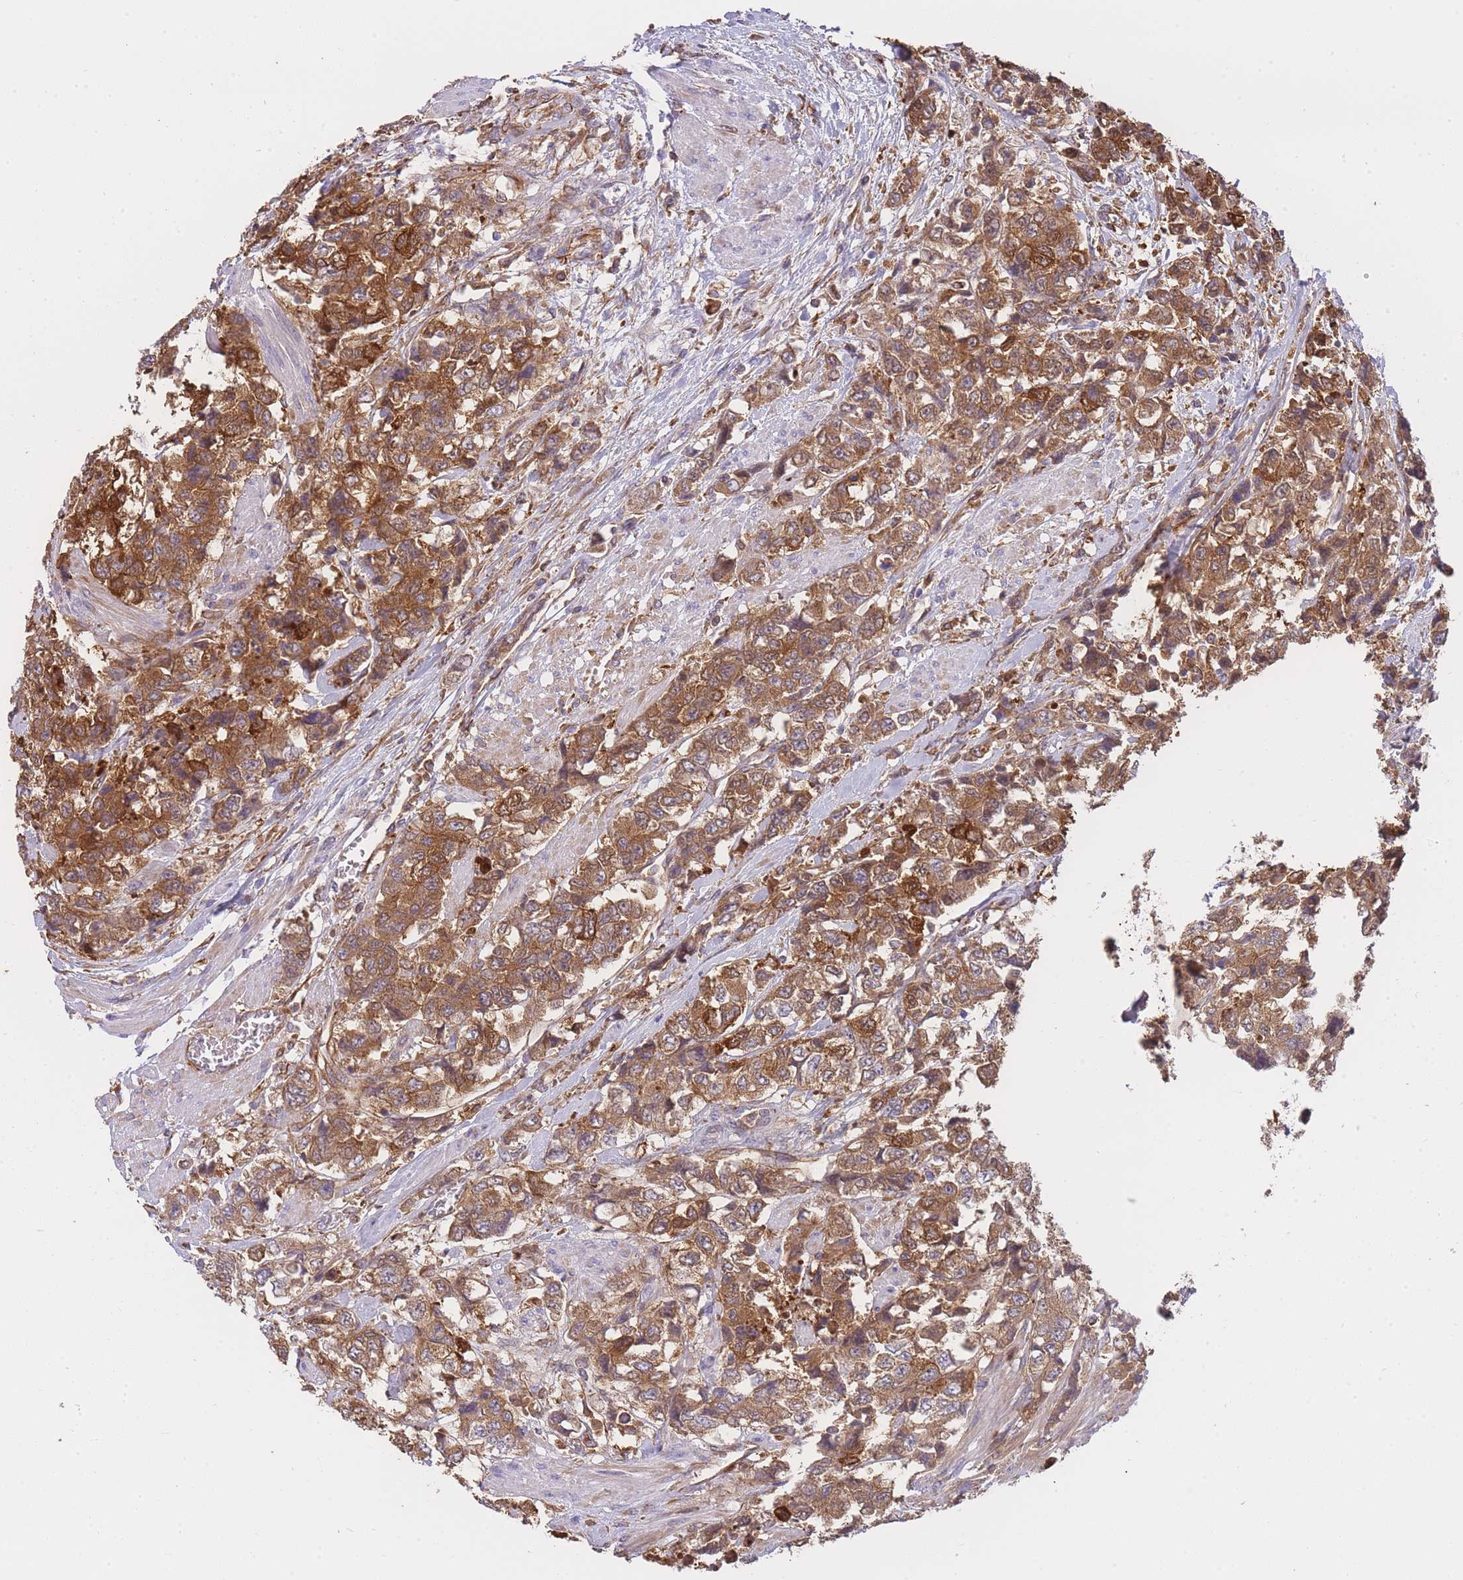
{"staining": {"intensity": "moderate", "quantity": ">75%", "location": "cytoplasmic/membranous"}, "tissue": "urothelial cancer", "cell_type": "Tumor cells", "image_type": "cancer", "snomed": [{"axis": "morphology", "description": "Urothelial carcinoma, High grade"}, {"axis": "topography", "description": "Urinary bladder"}], "caption": "Approximately >75% of tumor cells in human urothelial carcinoma (high-grade) demonstrate moderate cytoplasmic/membranous protein staining as visualized by brown immunohistochemical staining.", "gene": "ECPAS", "patient": {"sex": "female", "age": 78}}